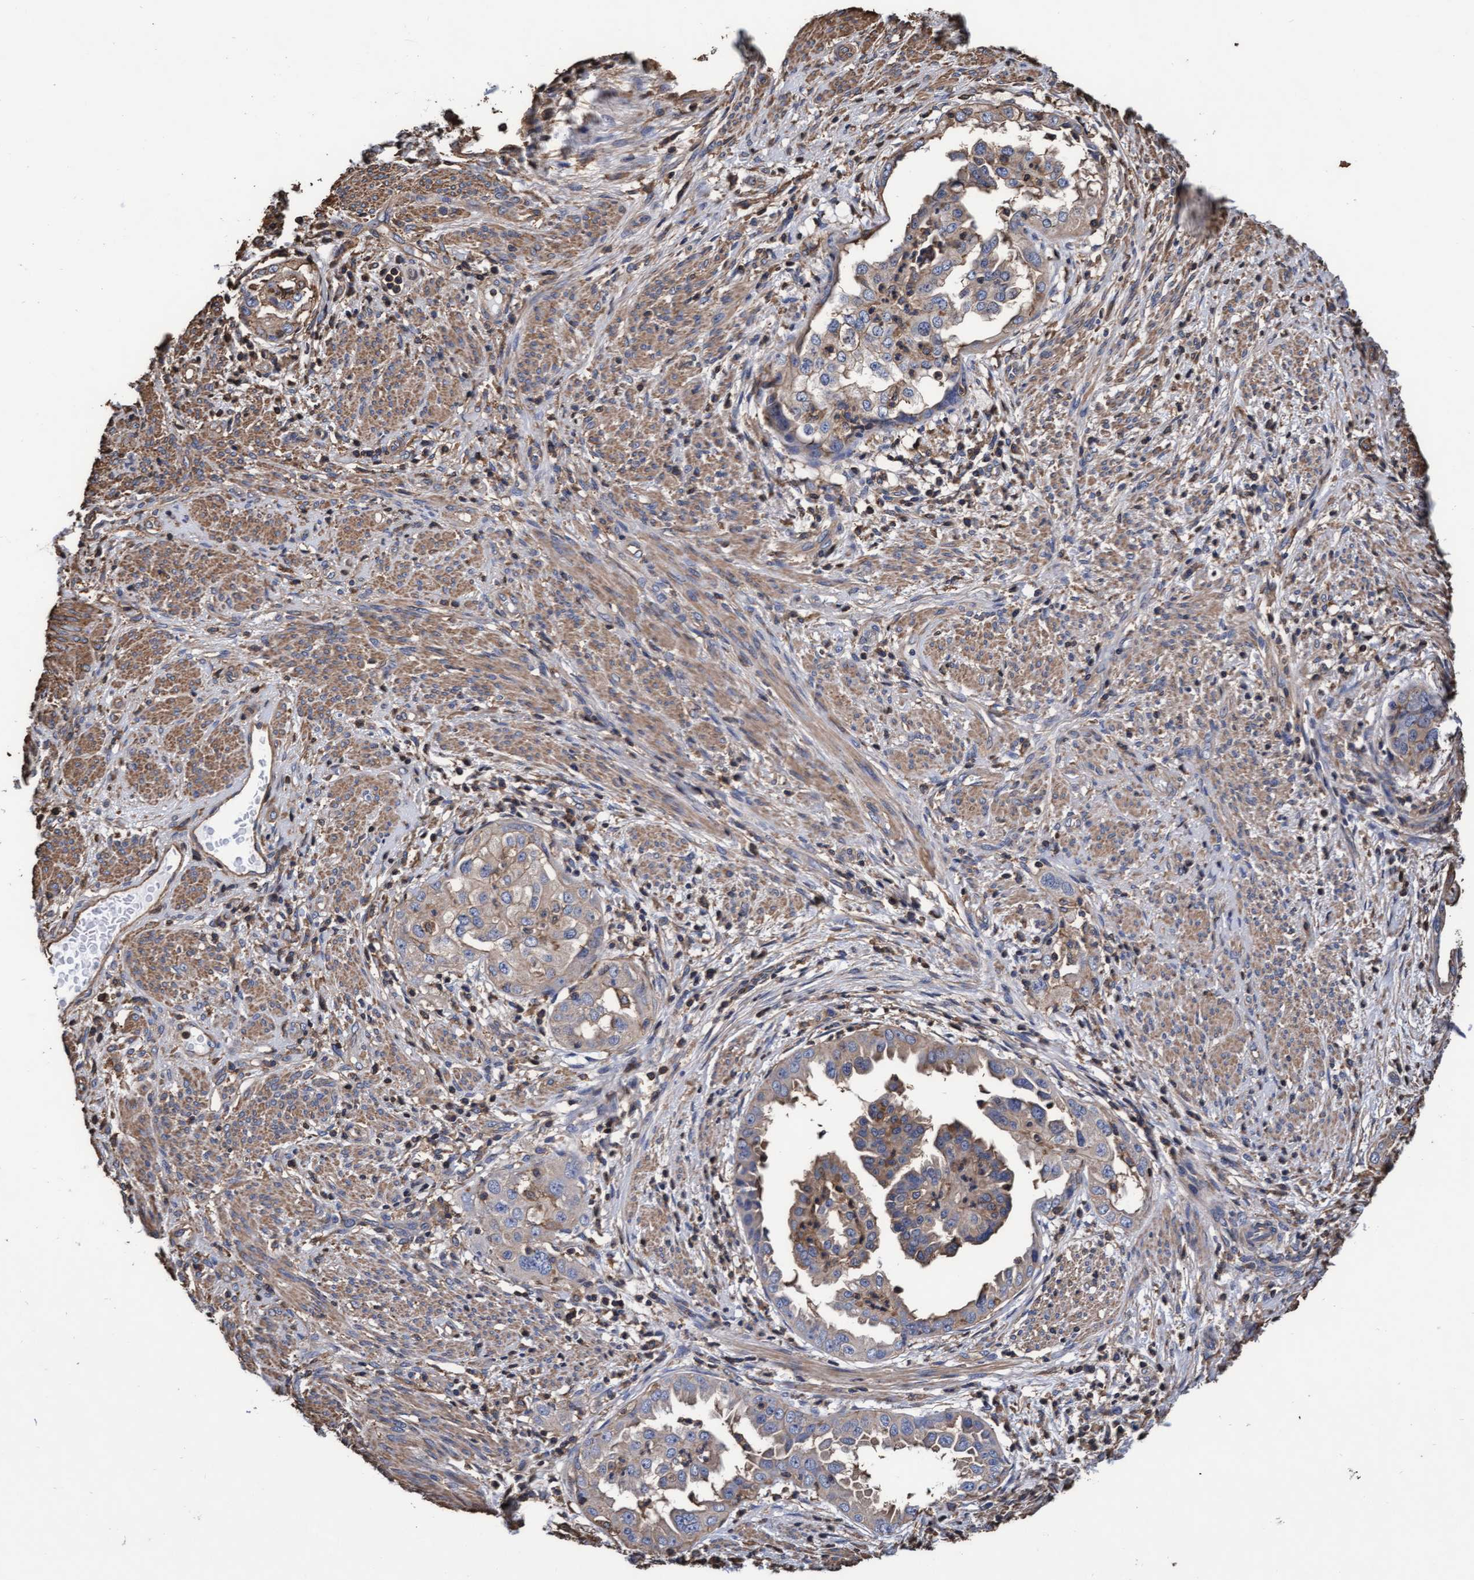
{"staining": {"intensity": "weak", "quantity": "25%-75%", "location": "cytoplasmic/membranous"}, "tissue": "endometrial cancer", "cell_type": "Tumor cells", "image_type": "cancer", "snomed": [{"axis": "morphology", "description": "Adenocarcinoma, NOS"}, {"axis": "topography", "description": "Endometrium"}], "caption": "Weak cytoplasmic/membranous protein expression is appreciated in about 25%-75% of tumor cells in endometrial cancer.", "gene": "GRHPR", "patient": {"sex": "female", "age": 85}}